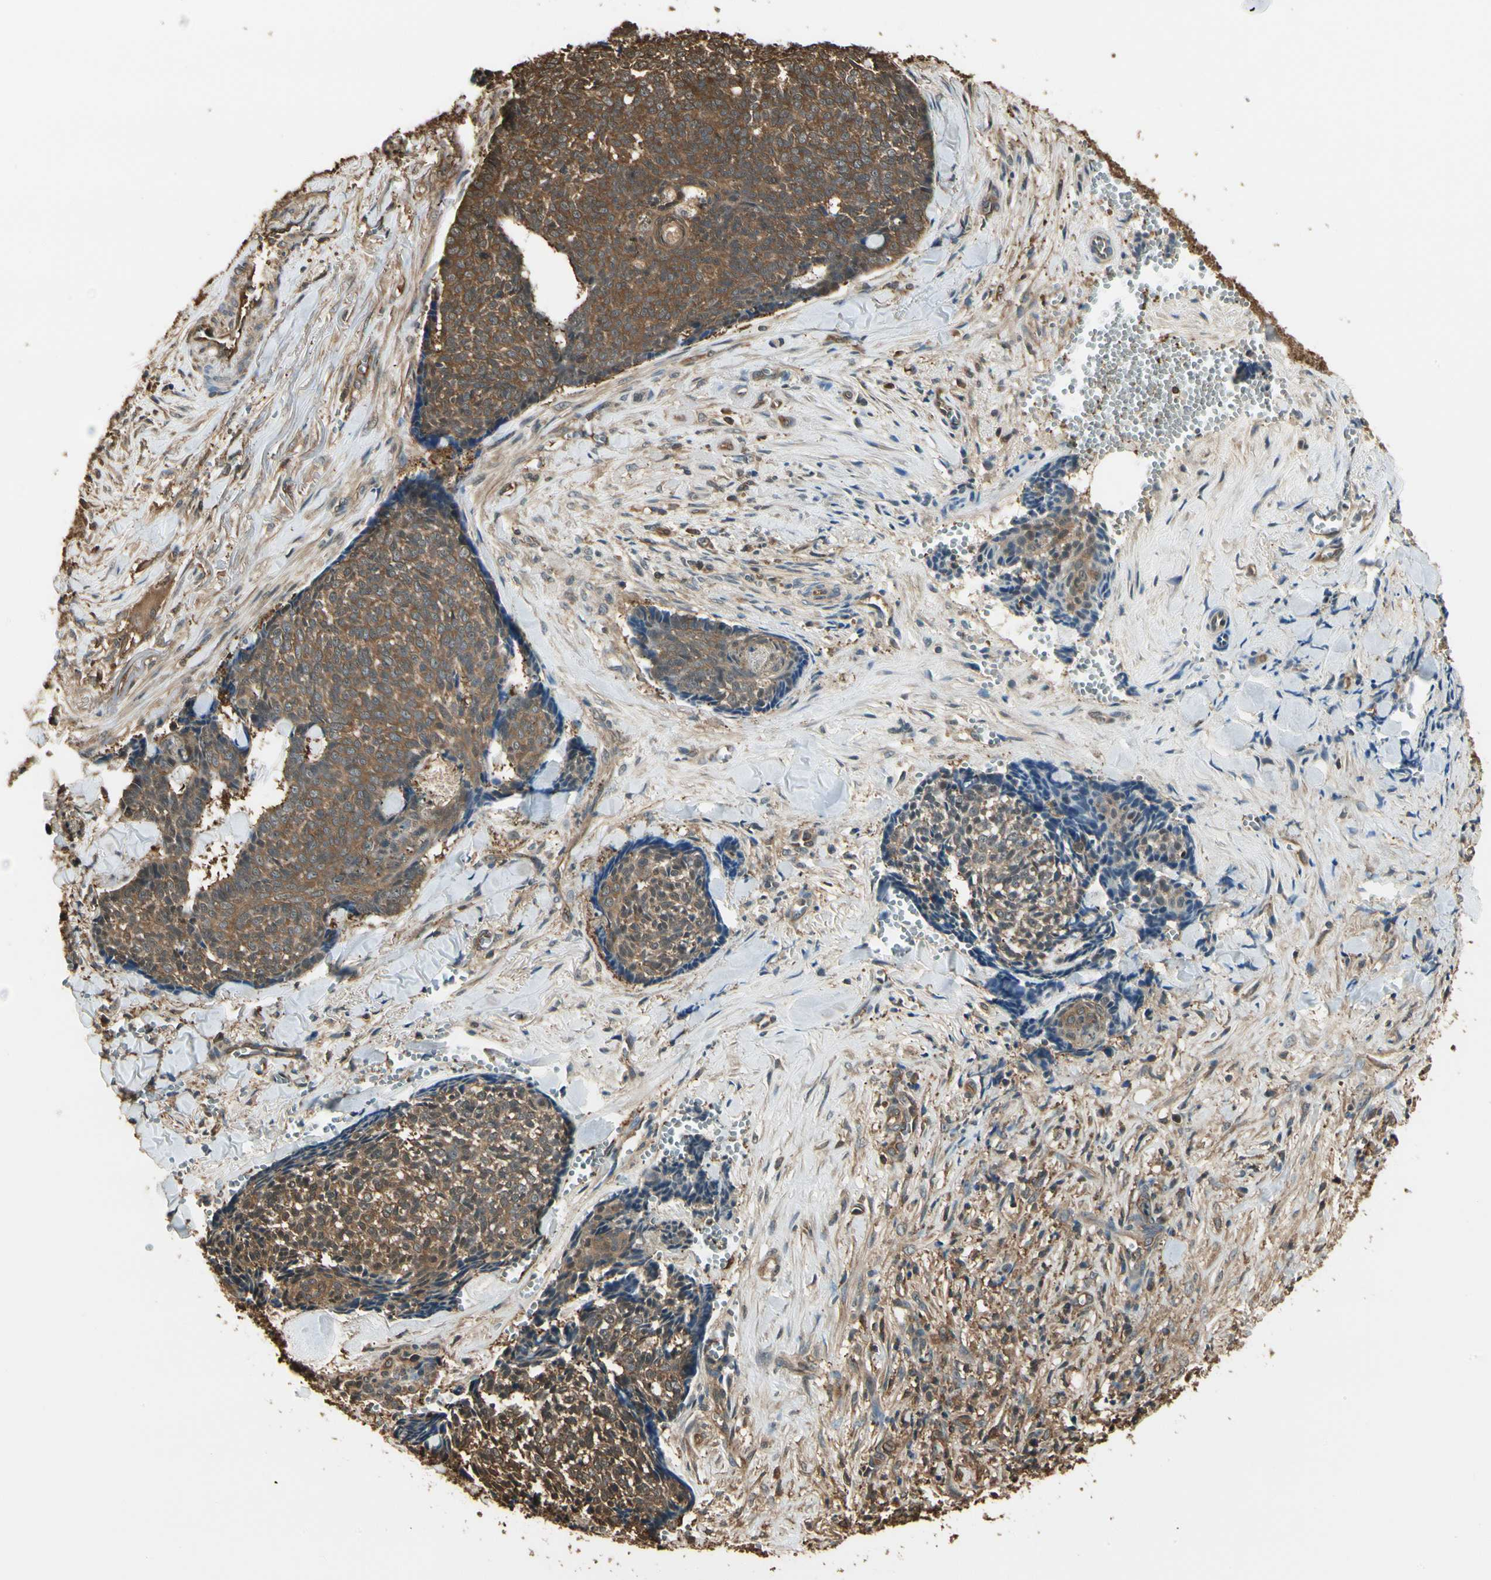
{"staining": {"intensity": "strong", "quantity": ">75%", "location": "cytoplasmic/membranous"}, "tissue": "skin cancer", "cell_type": "Tumor cells", "image_type": "cancer", "snomed": [{"axis": "morphology", "description": "Basal cell carcinoma"}, {"axis": "topography", "description": "Skin"}], "caption": "Strong cytoplasmic/membranous protein positivity is appreciated in about >75% of tumor cells in skin cancer (basal cell carcinoma). (brown staining indicates protein expression, while blue staining denotes nuclei).", "gene": "YWHAE", "patient": {"sex": "male", "age": 84}}